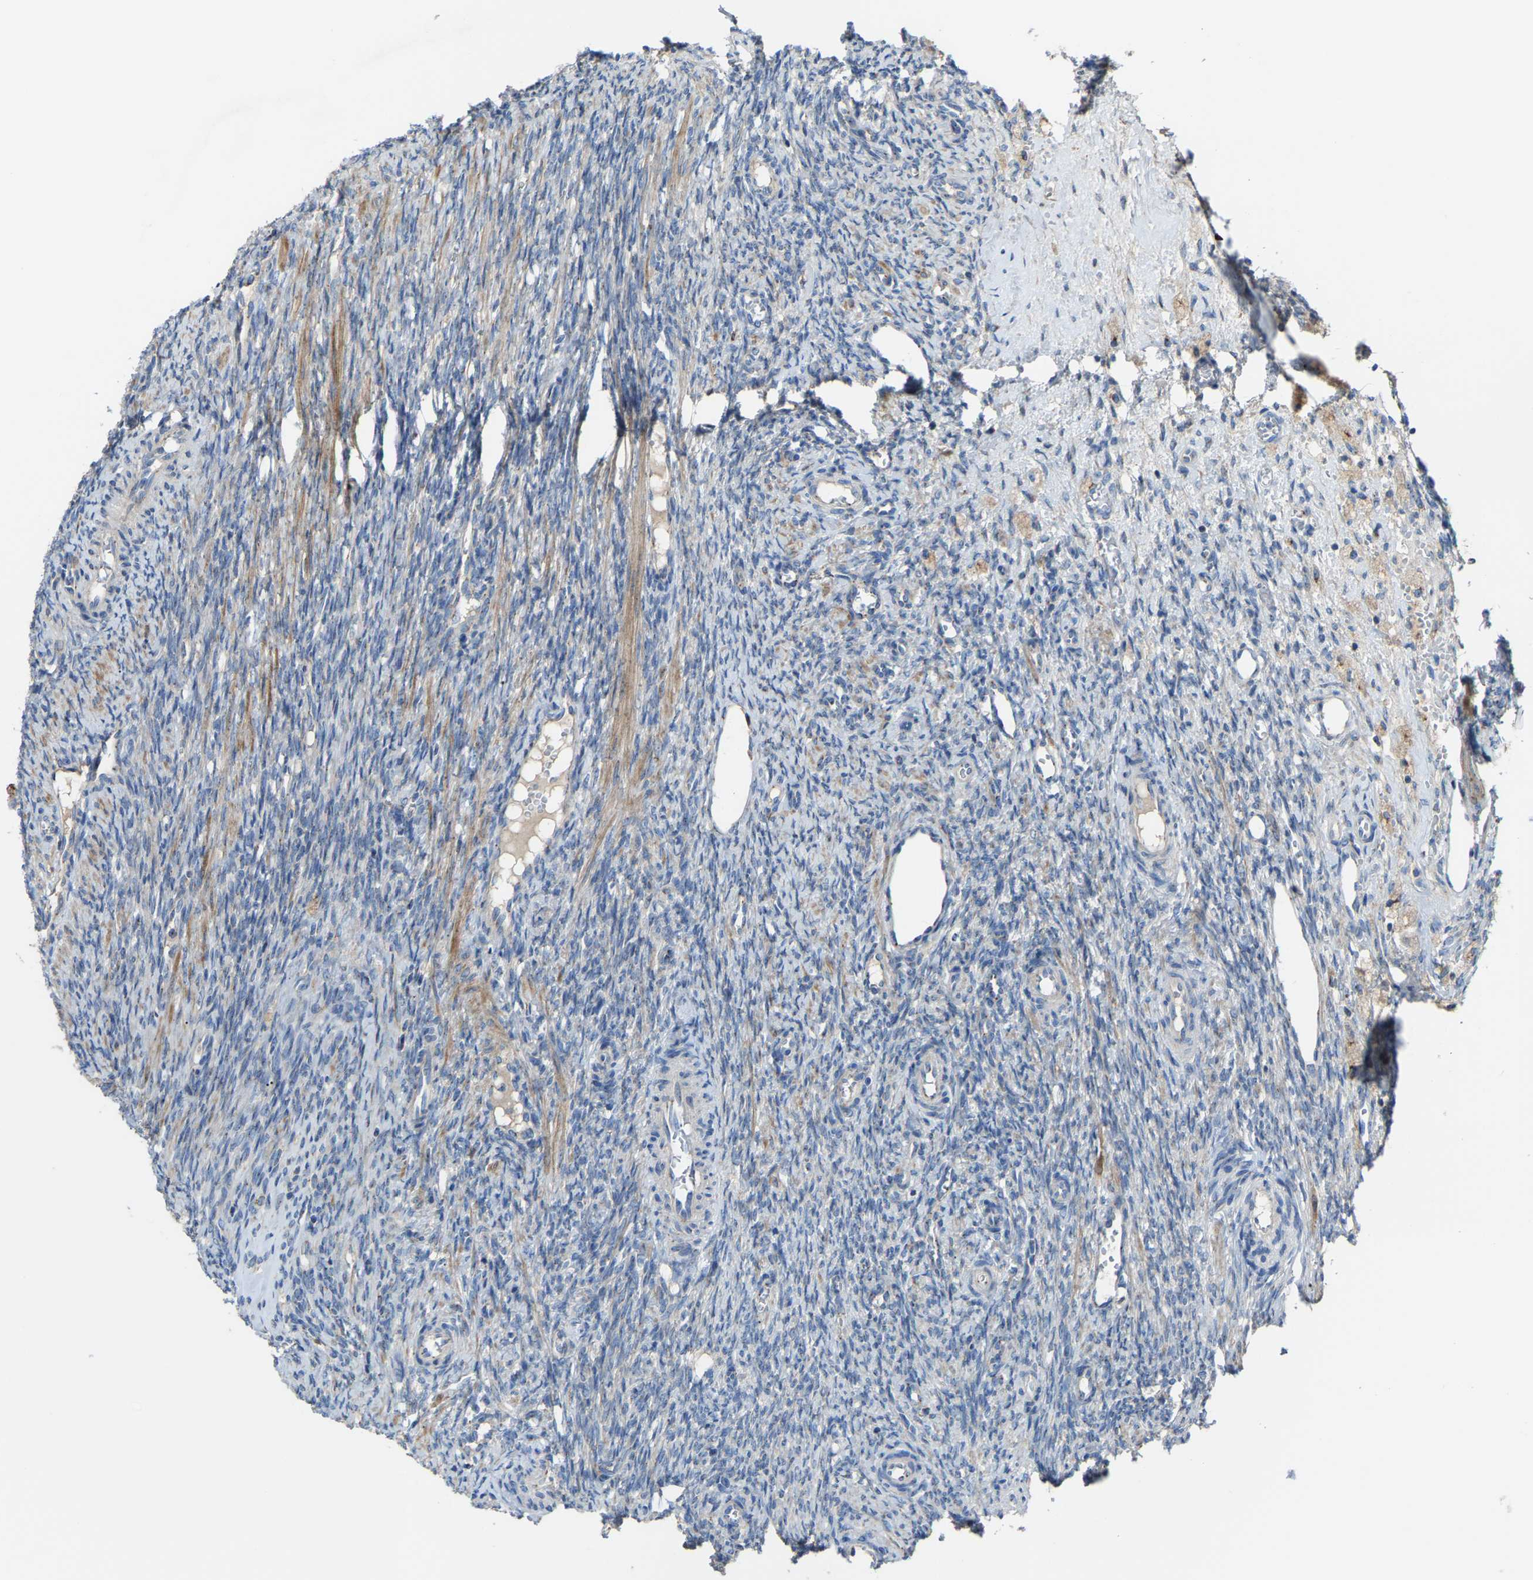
{"staining": {"intensity": "moderate", "quantity": ">75%", "location": "cytoplasmic/membranous"}, "tissue": "ovary", "cell_type": "Follicle cells", "image_type": "normal", "snomed": [{"axis": "morphology", "description": "Normal tissue, NOS"}, {"axis": "topography", "description": "Ovary"}], "caption": "The micrograph shows staining of benign ovary, revealing moderate cytoplasmic/membranous protein staining (brown color) within follicle cells.", "gene": "CANT1", "patient": {"sex": "female", "age": 41}}